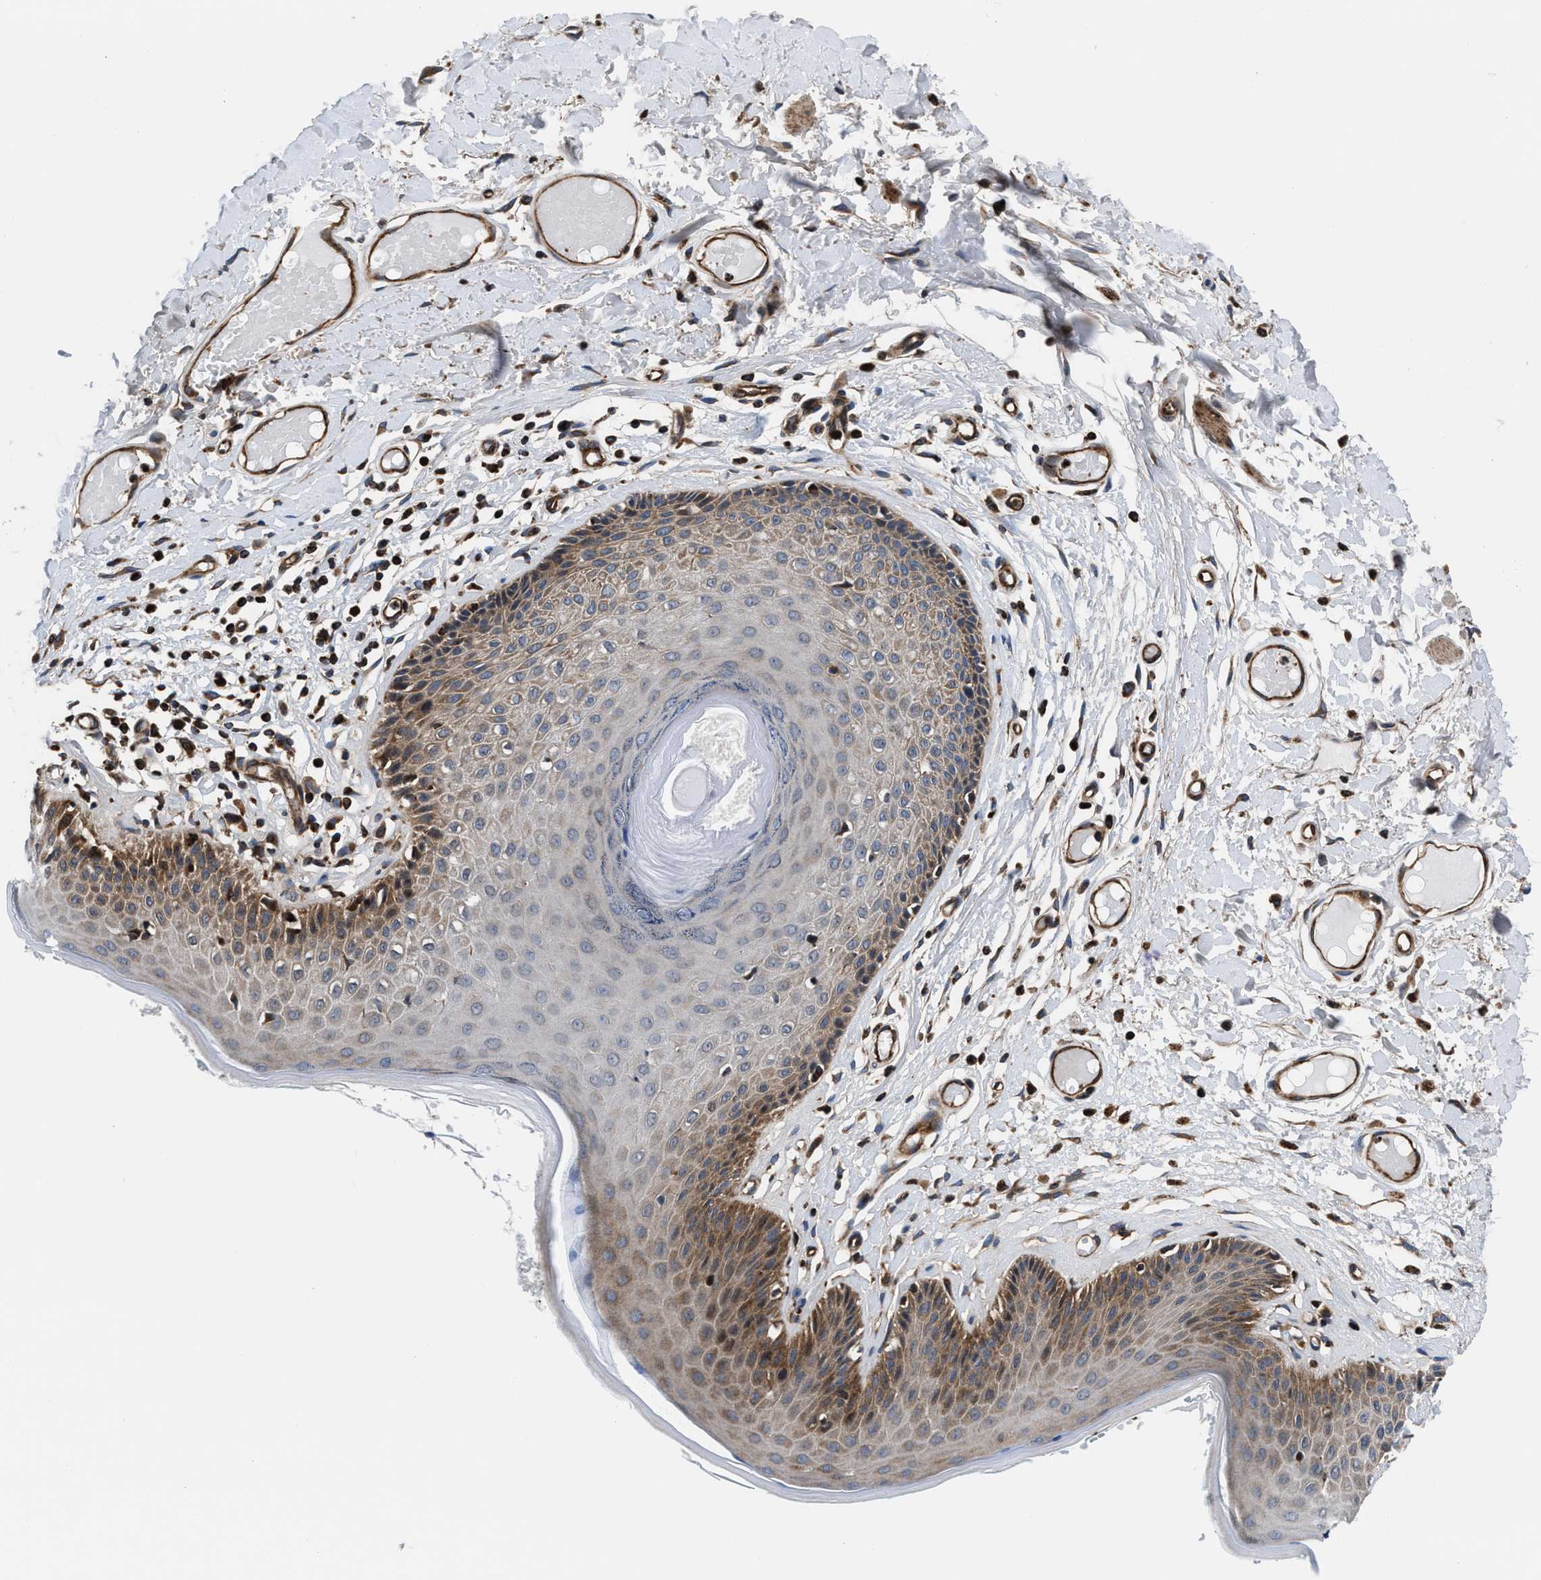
{"staining": {"intensity": "strong", "quantity": "25%-75%", "location": "cytoplasmic/membranous"}, "tissue": "skin", "cell_type": "Epidermal cells", "image_type": "normal", "snomed": [{"axis": "morphology", "description": "Normal tissue, NOS"}, {"axis": "topography", "description": "Vulva"}], "caption": "This photomicrograph reveals benign skin stained with IHC to label a protein in brown. The cytoplasmic/membranous of epidermal cells show strong positivity for the protein. Nuclei are counter-stained blue.", "gene": "PRR15L", "patient": {"sex": "female", "age": 73}}